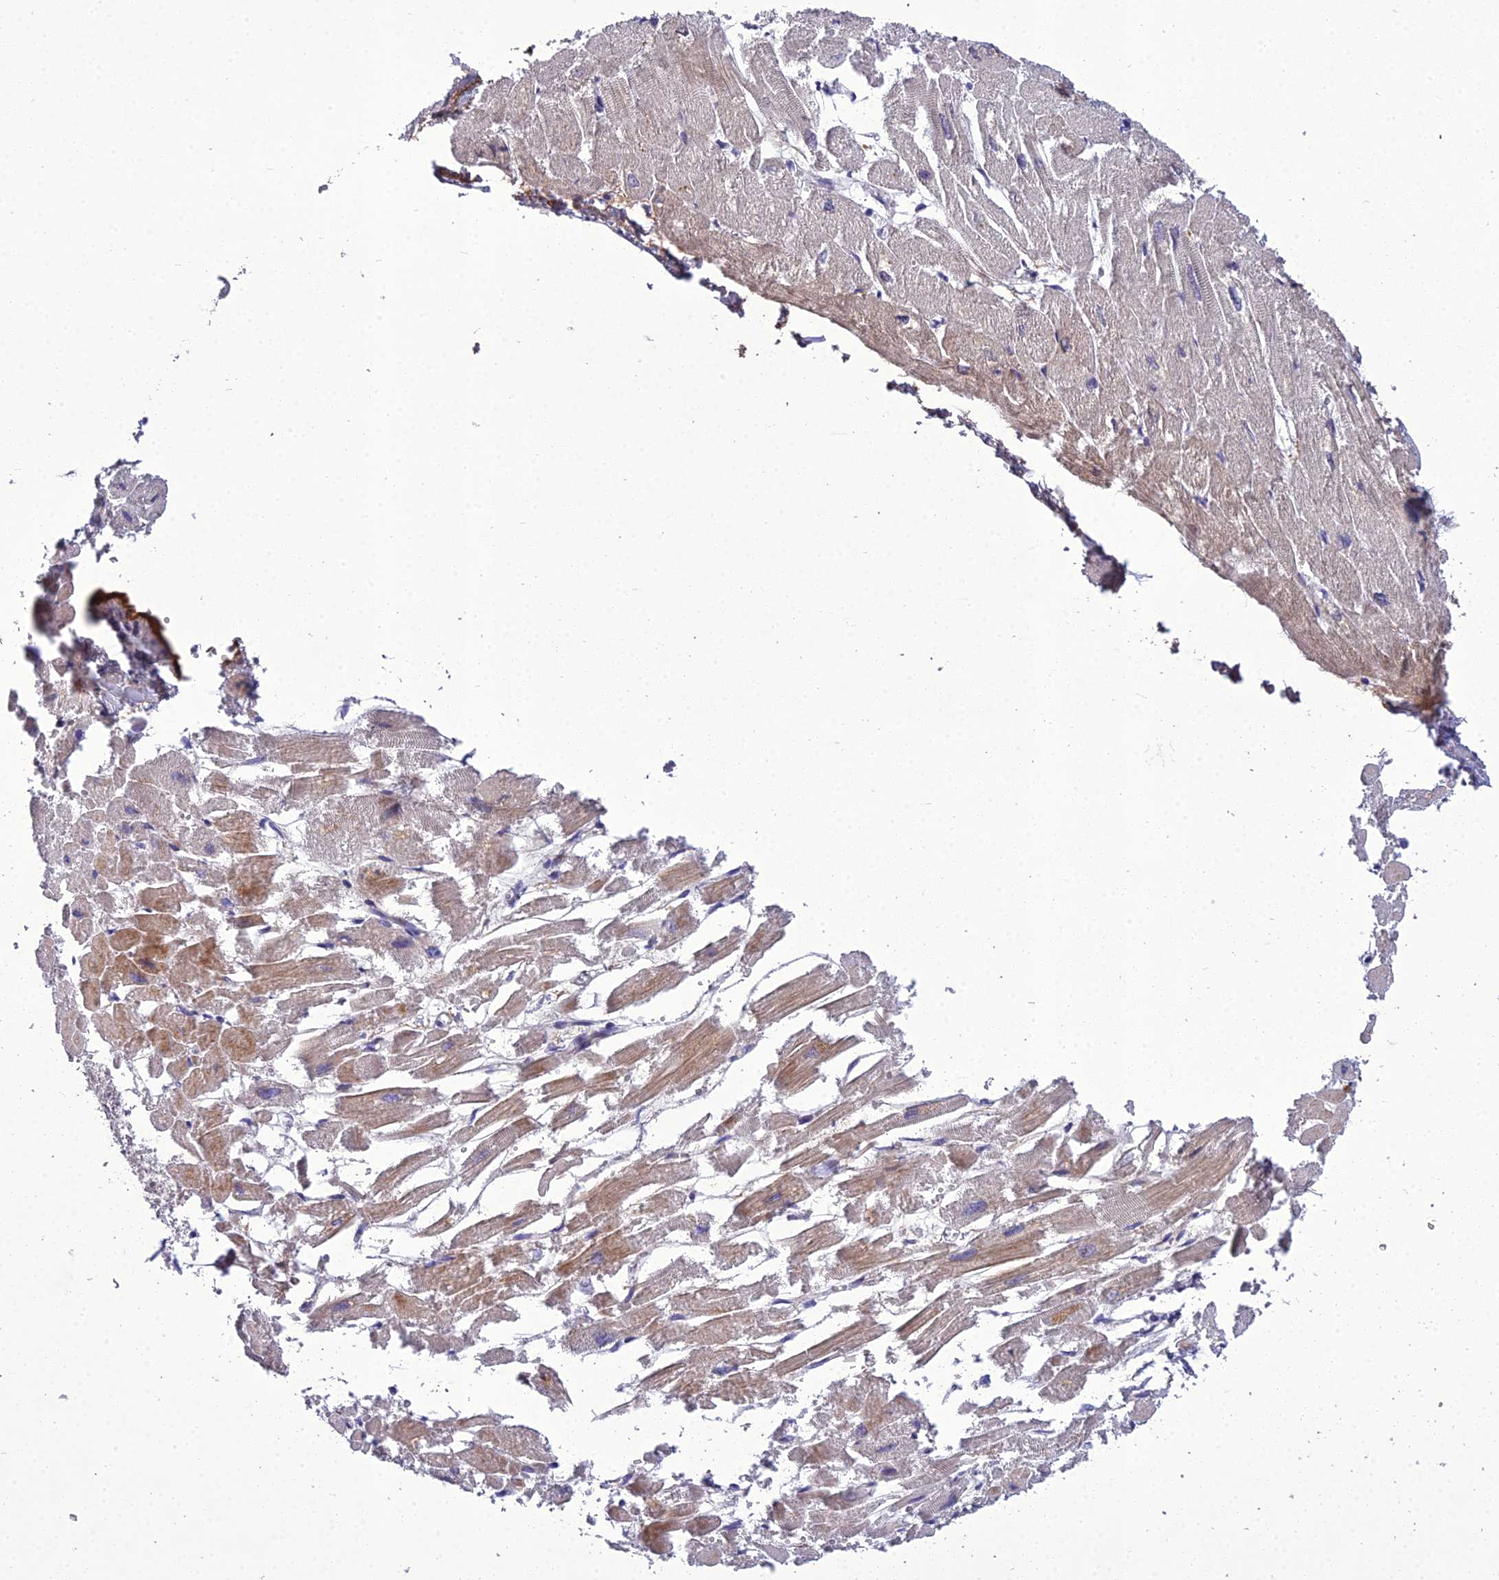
{"staining": {"intensity": "moderate", "quantity": "25%-75%", "location": "cytoplasmic/membranous"}, "tissue": "heart muscle", "cell_type": "Cardiomyocytes", "image_type": "normal", "snomed": [{"axis": "morphology", "description": "Normal tissue, NOS"}, {"axis": "topography", "description": "Heart"}], "caption": "Immunohistochemistry (IHC) (DAB (3,3'-diaminobenzidine)) staining of benign heart muscle displays moderate cytoplasmic/membranous protein staining in approximately 25%-75% of cardiomyocytes. The staining was performed using DAB, with brown indicating positive protein expression. Nuclei are stained blue with hematoxylin.", "gene": "ADIPOR2", "patient": {"sex": "male", "age": 54}}